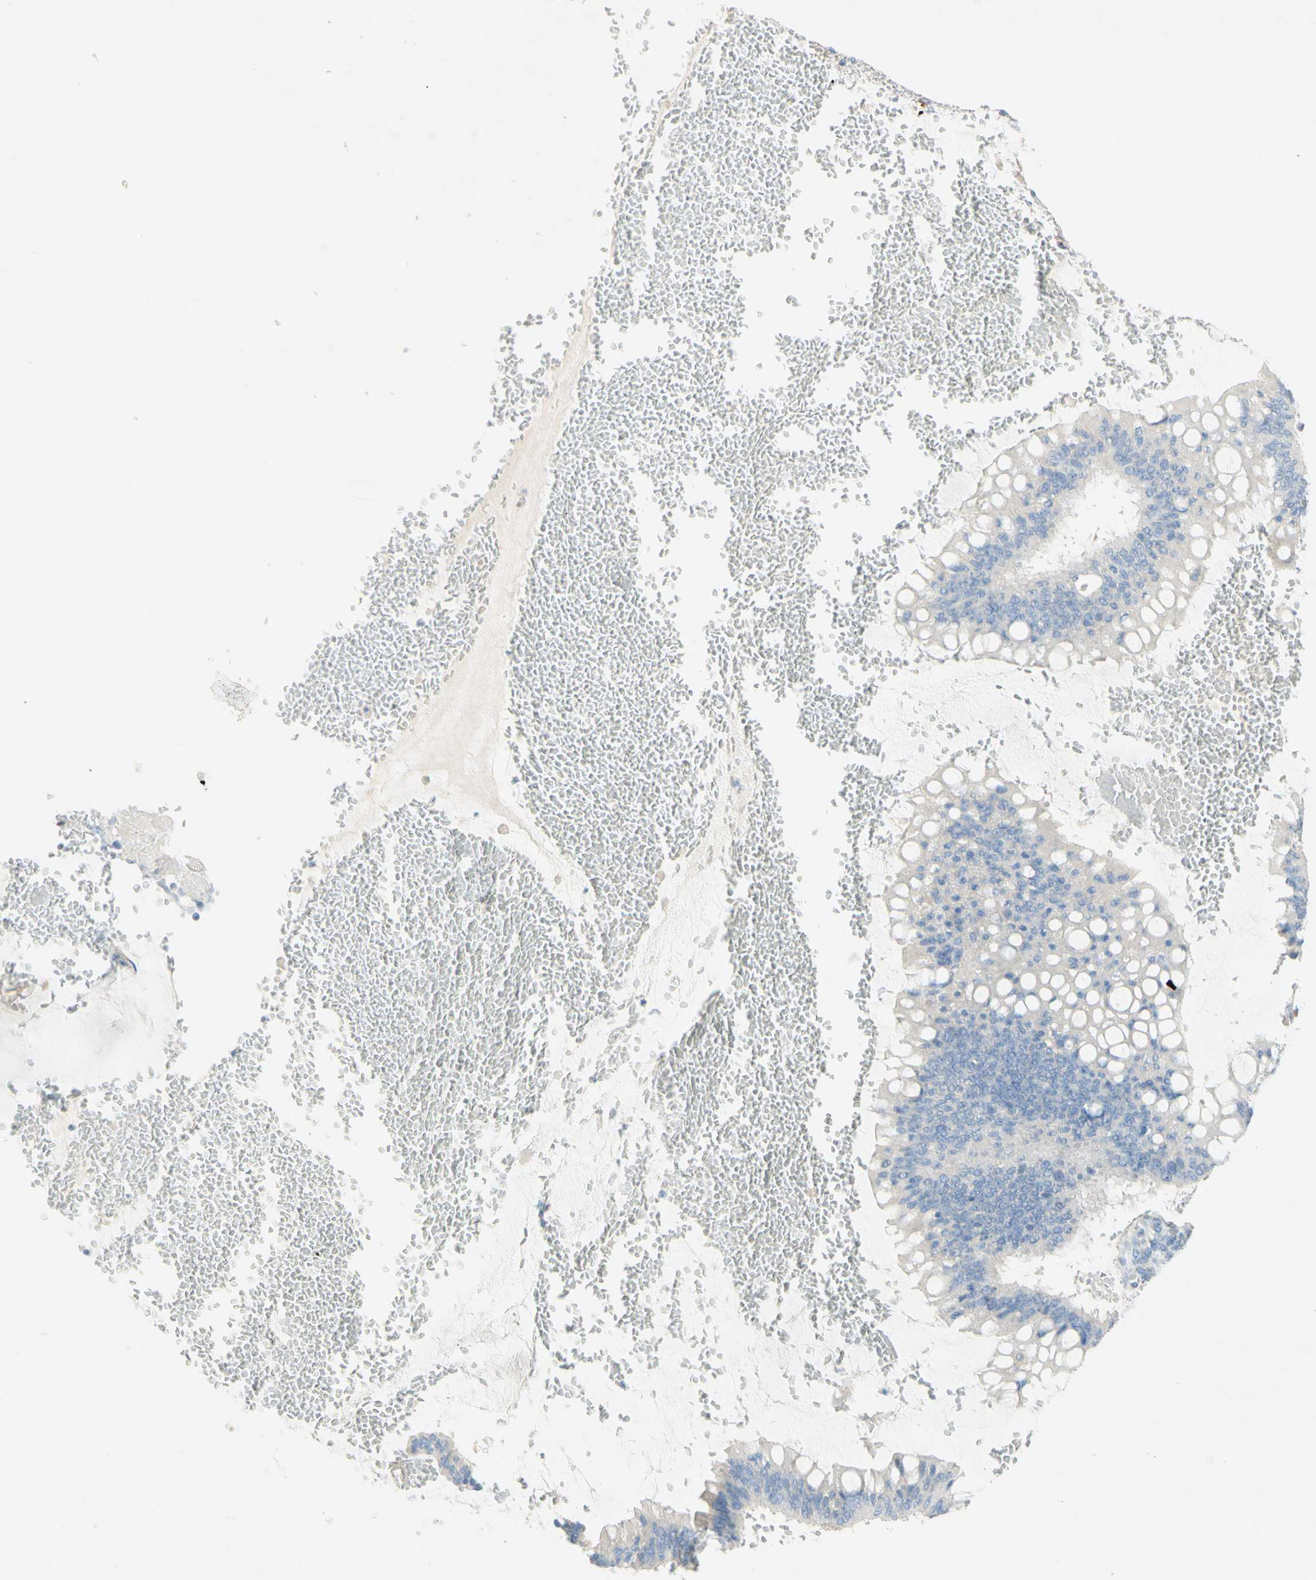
{"staining": {"intensity": "negative", "quantity": "none", "location": "none"}, "tissue": "ovarian cancer", "cell_type": "Tumor cells", "image_type": "cancer", "snomed": [{"axis": "morphology", "description": "Cystadenocarcinoma, mucinous, NOS"}, {"axis": "topography", "description": "Ovary"}], "caption": "Immunohistochemistry photomicrograph of neoplastic tissue: ovarian cancer stained with DAB (3,3'-diaminobenzidine) shows no significant protein positivity in tumor cells. (Brightfield microscopy of DAB (3,3'-diaminobenzidine) immunohistochemistry at high magnification).", "gene": "MANEA", "patient": {"sex": "female", "age": 73}}